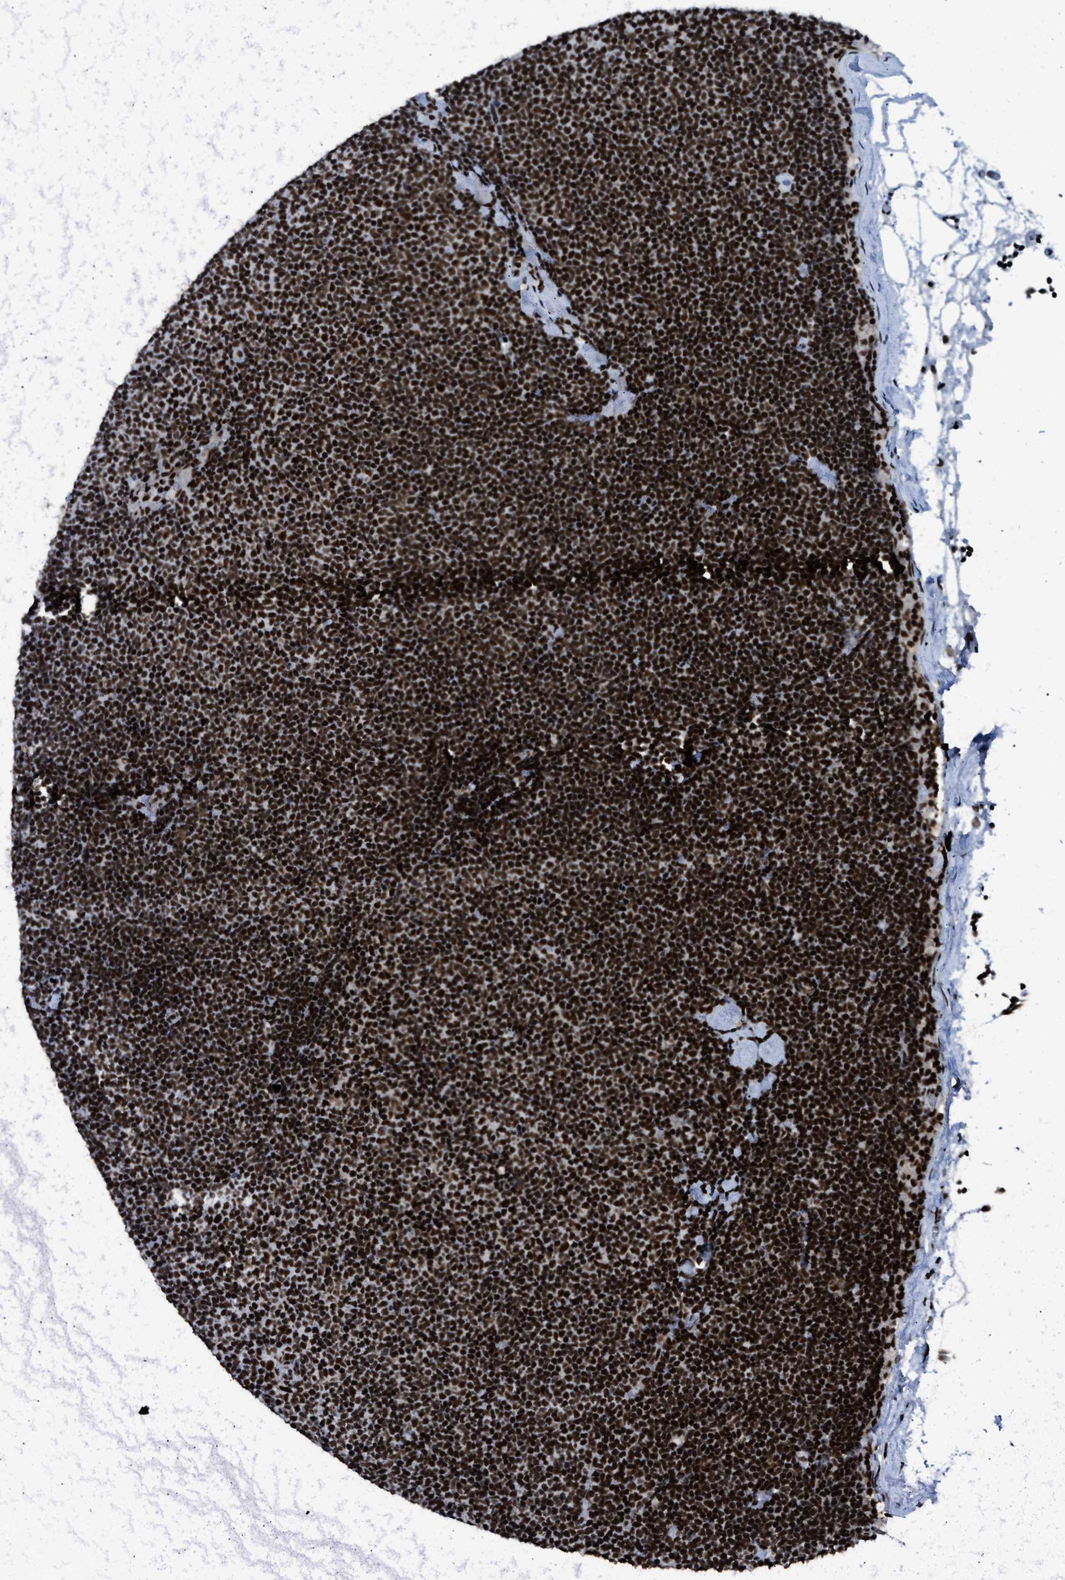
{"staining": {"intensity": "strong", "quantity": ">75%", "location": "nuclear"}, "tissue": "lymphoma", "cell_type": "Tumor cells", "image_type": "cancer", "snomed": [{"axis": "morphology", "description": "Malignant lymphoma, non-Hodgkin's type, Low grade"}, {"axis": "topography", "description": "Lymph node"}], "caption": "Lymphoma stained with immunohistochemistry reveals strong nuclear expression in approximately >75% of tumor cells.", "gene": "SCAF4", "patient": {"sex": "female", "age": 53}}